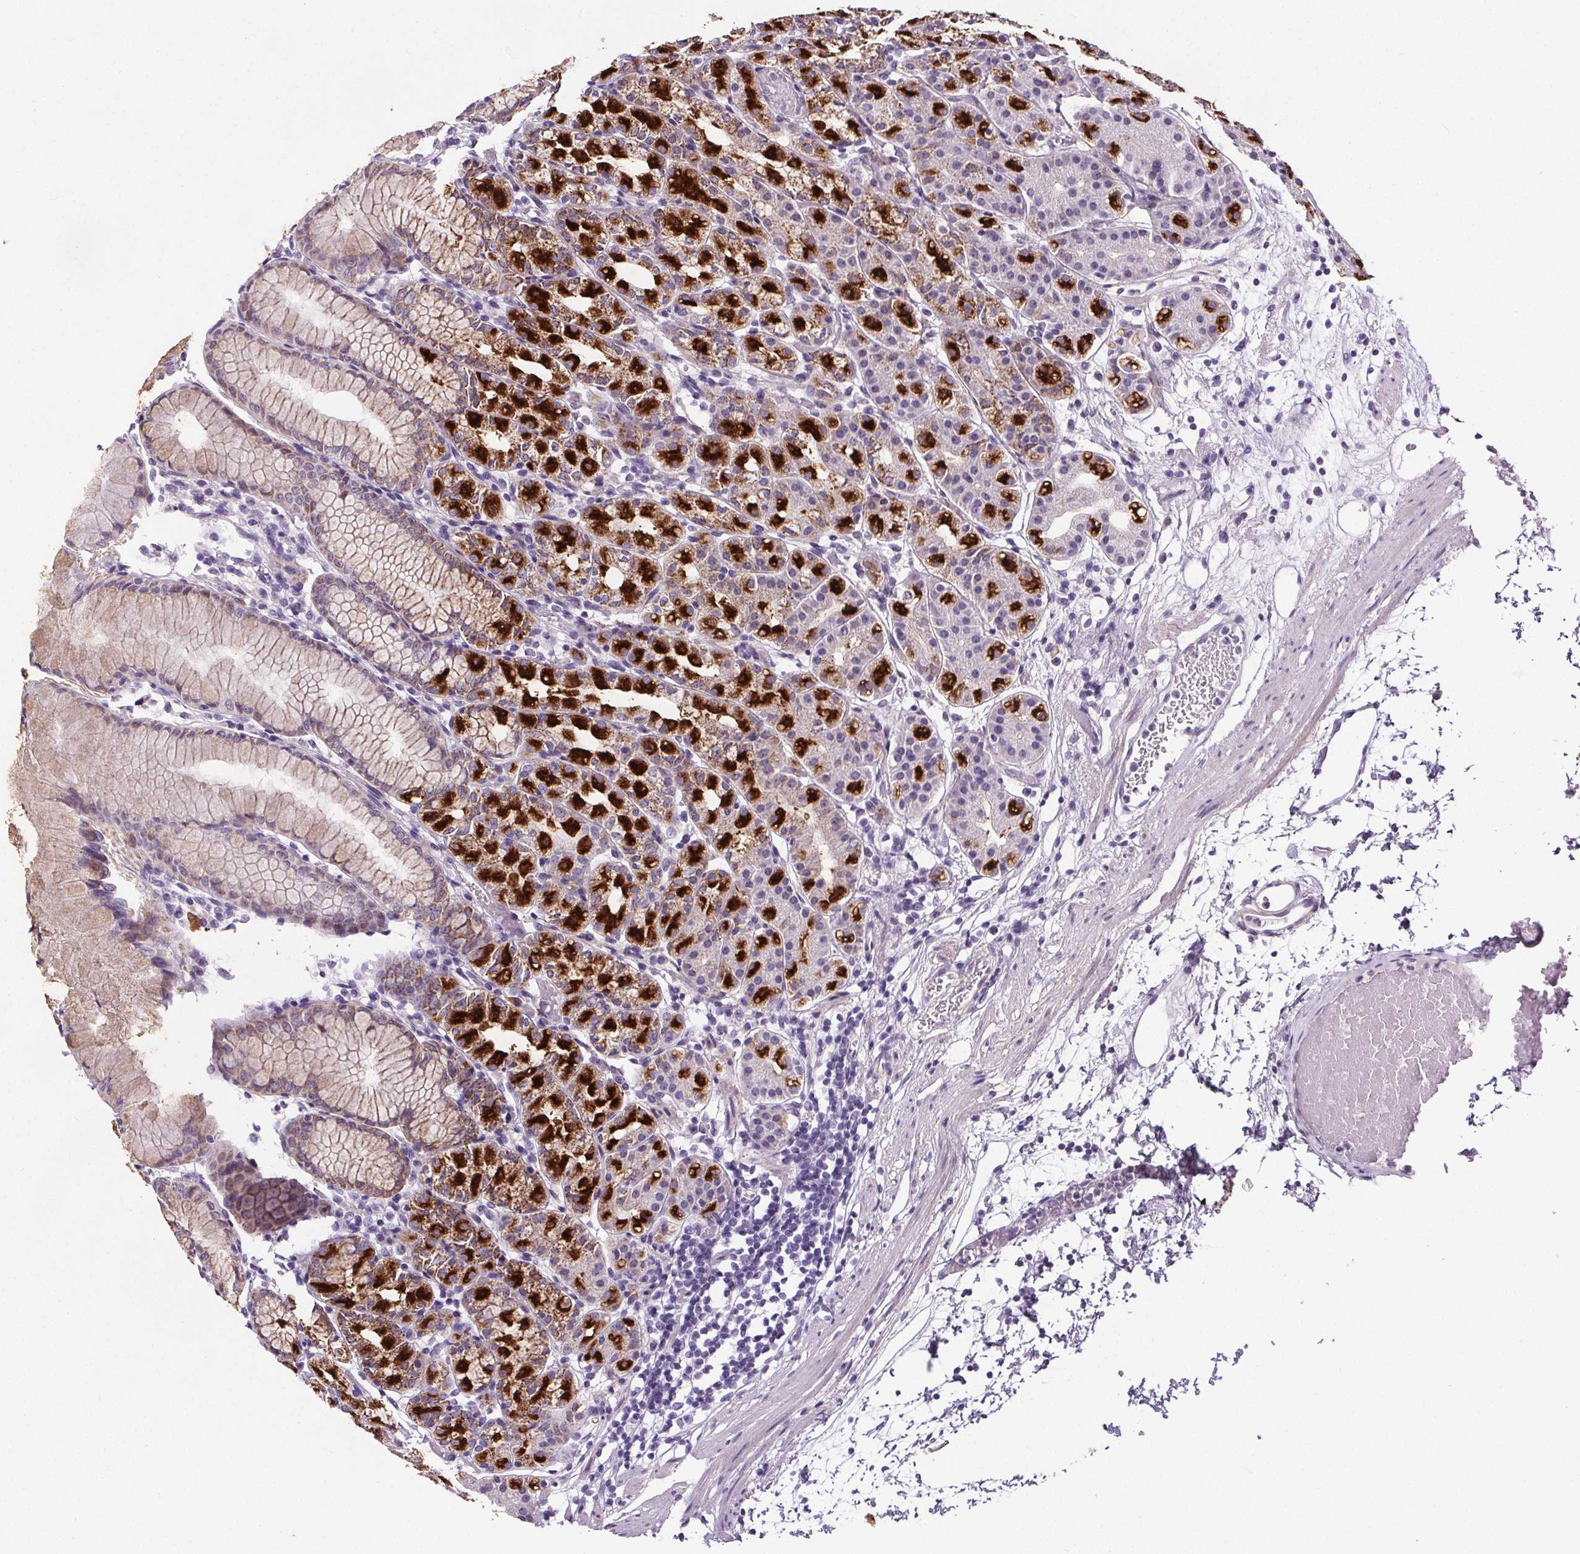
{"staining": {"intensity": "strong", "quantity": "25%-75%", "location": "cytoplasmic/membranous"}, "tissue": "stomach", "cell_type": "Glandular cells", "image_type": "normal", "snomed": [{"axis": "morphology", "description": "Normal tissue, NOS"}, {"axis": "topography", "description": "Stomach"}], "caption": "DAB (3,3'-diaminobenzidine) immunohistochemical staining of normal human stomach displays strong cytoplasmic/membranous protein staining in approximately 25%-75% of glandular cells.", "gene": "ELAVL2", "patient": {"sex": "female", "age": 57}}